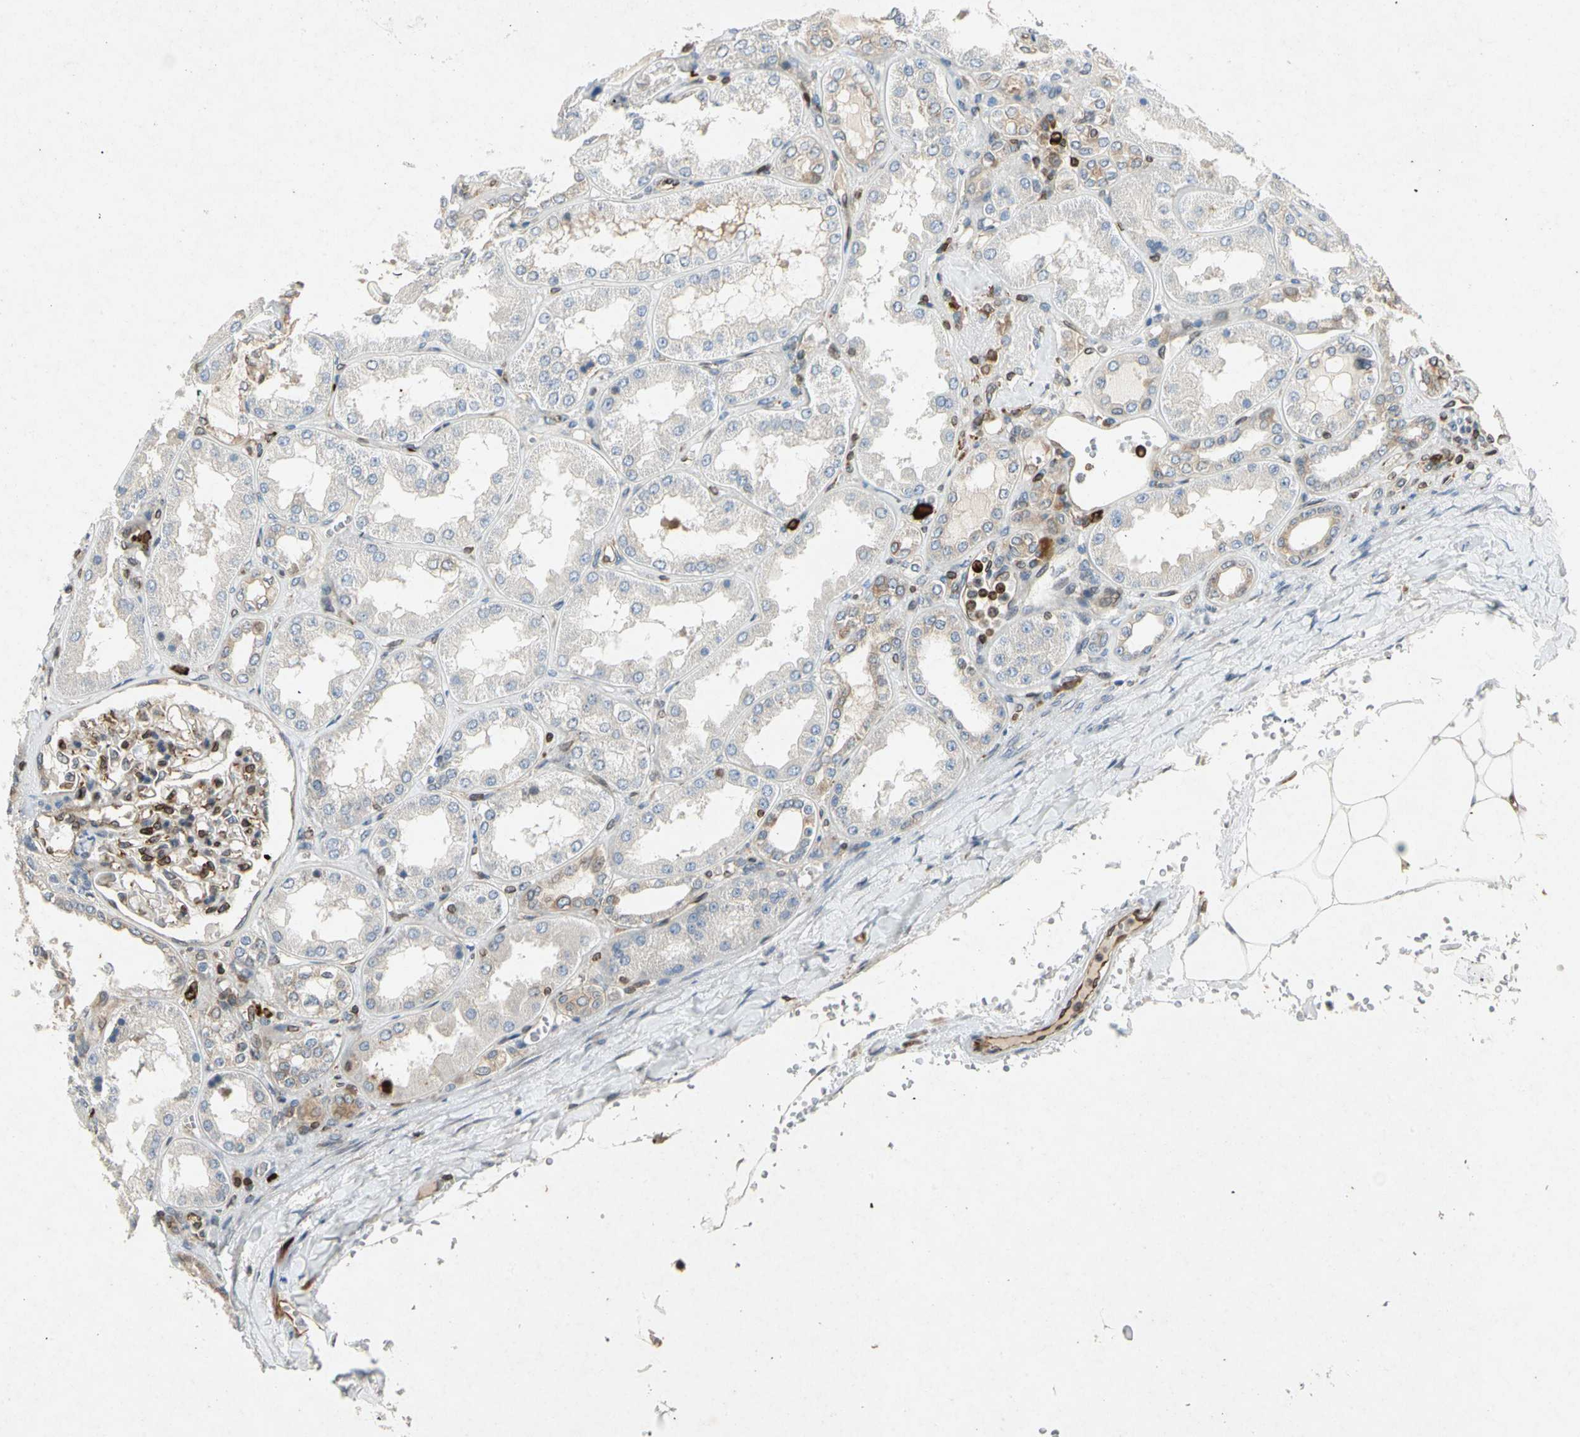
{"staining": {"intensity": "strong", "quantity": ">75%", "location": "cytoplasmic/membranous"}, "tissue": "kidney", "cell_type": "Cells in glomeruli", "image_type": "normal", "snomed": [{"axis": "morphology", "description": "Normal tissue, NOS"}, {"axis": "topography", "description": "Kidney"}], "caption": "Cells in glomeruli show strong cytoplasmic/membranous expression in approximately >75% of cells in benign kidney. (Stains: DAB (3,3'-diaminobenzidine) in brown, nuclei in blue, Microscopy: brightfield microscopy at high magnification).", "gene": "TAPBP", "patient": {"sex": "female", "age": 56}}